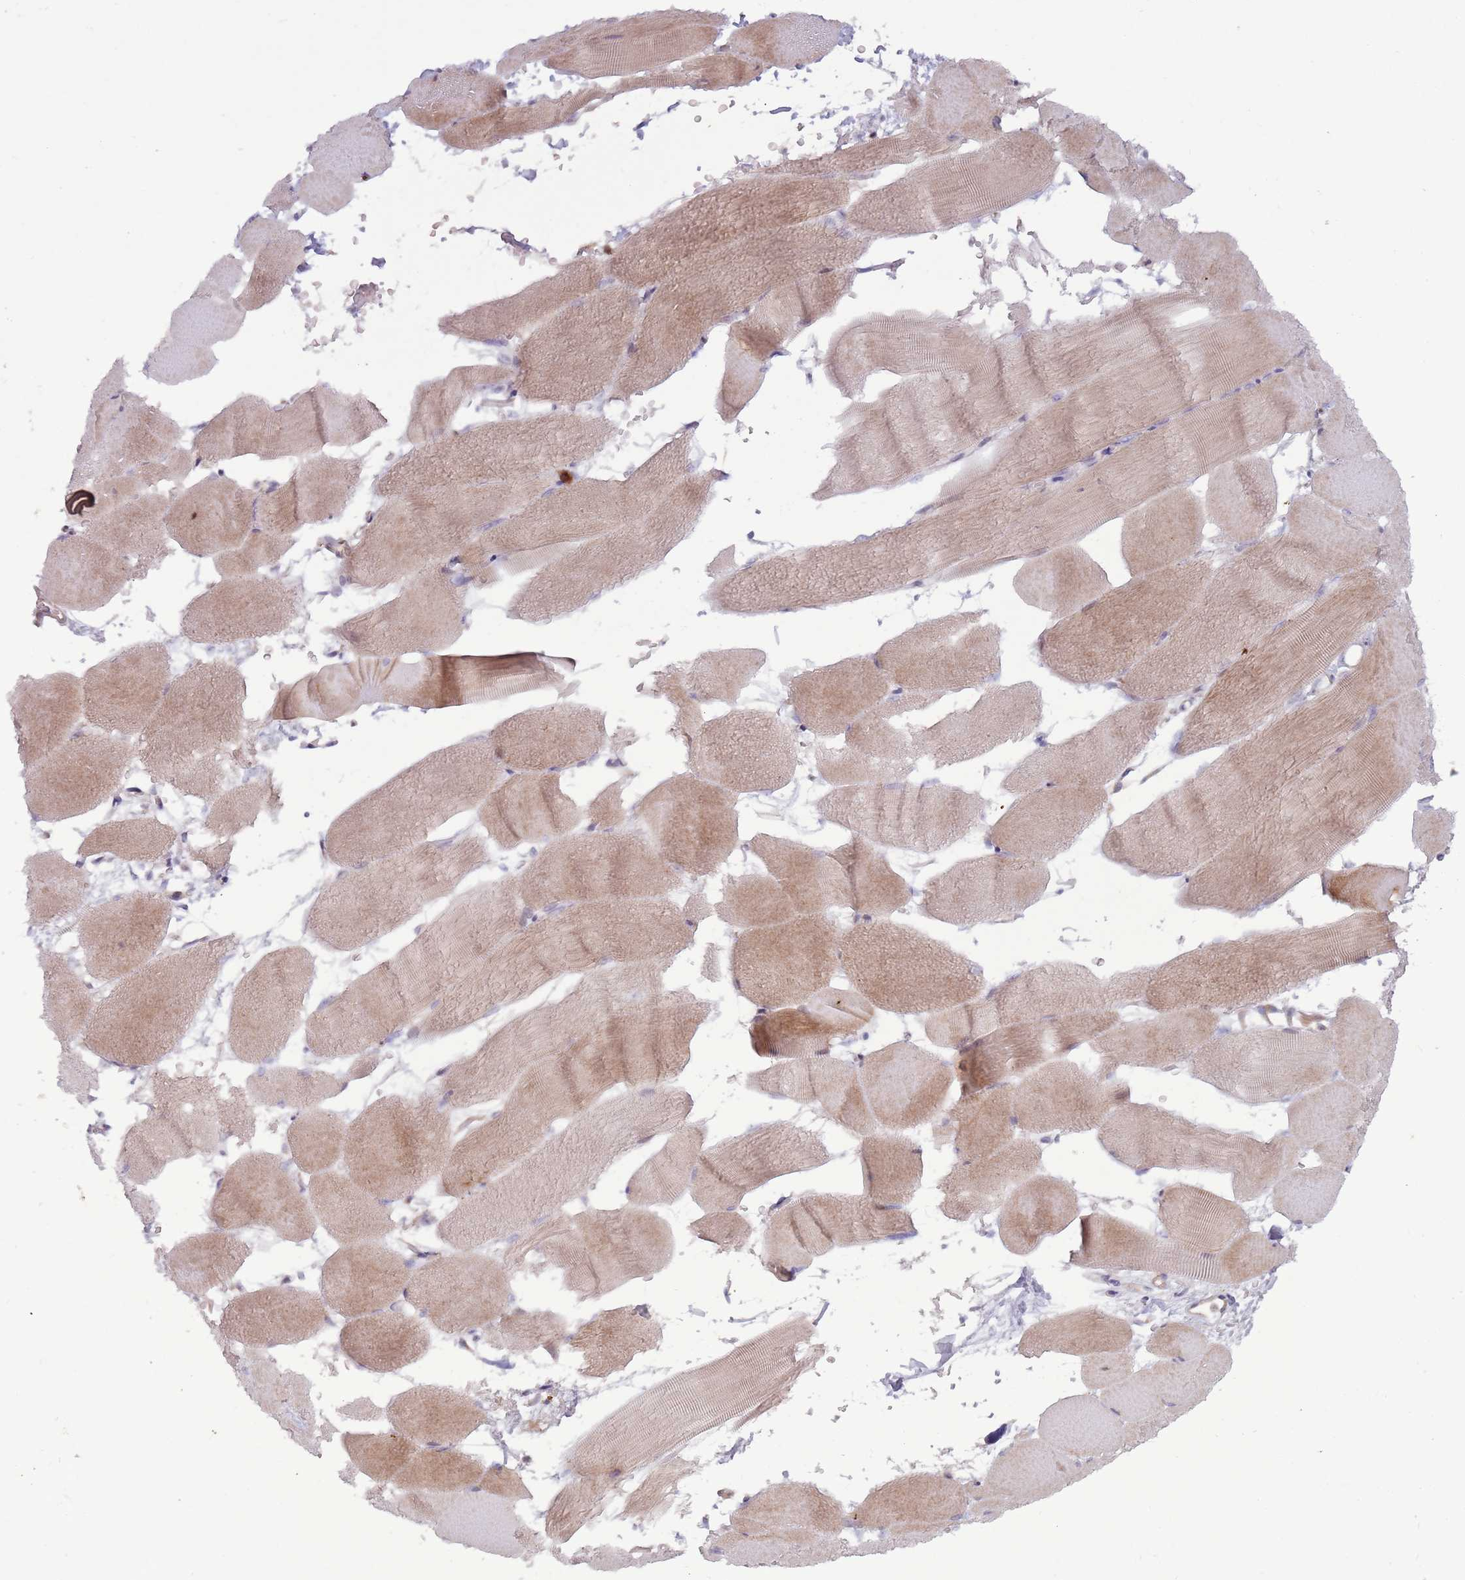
{"staining": {"intensity": "moderate", "quantity": "25%-75%", "location": "cytoplasmic/membranous"}, "tissue": "skeletal muscle", "cell_type": "Myocytes", "image_type": "normal", "snomed": [{"axis": "morphology", "description": "Normal tissue, NOS"}, {"axis": "topography", "description": "Skeletal muscle"}, {"axis": "topography", "description": "Parathyroid gland"}], "caption": "Brown immunohistochemical staining in benign human skeletal muscle demonstrates moderate cytoplasmic/membranous staining in about 25%-75% of myocytes. The protein is shown in brown color, while the nuclei are stained blue.", "gene": "CCDC150", "patient": {"sex": "female", "age": 37}}